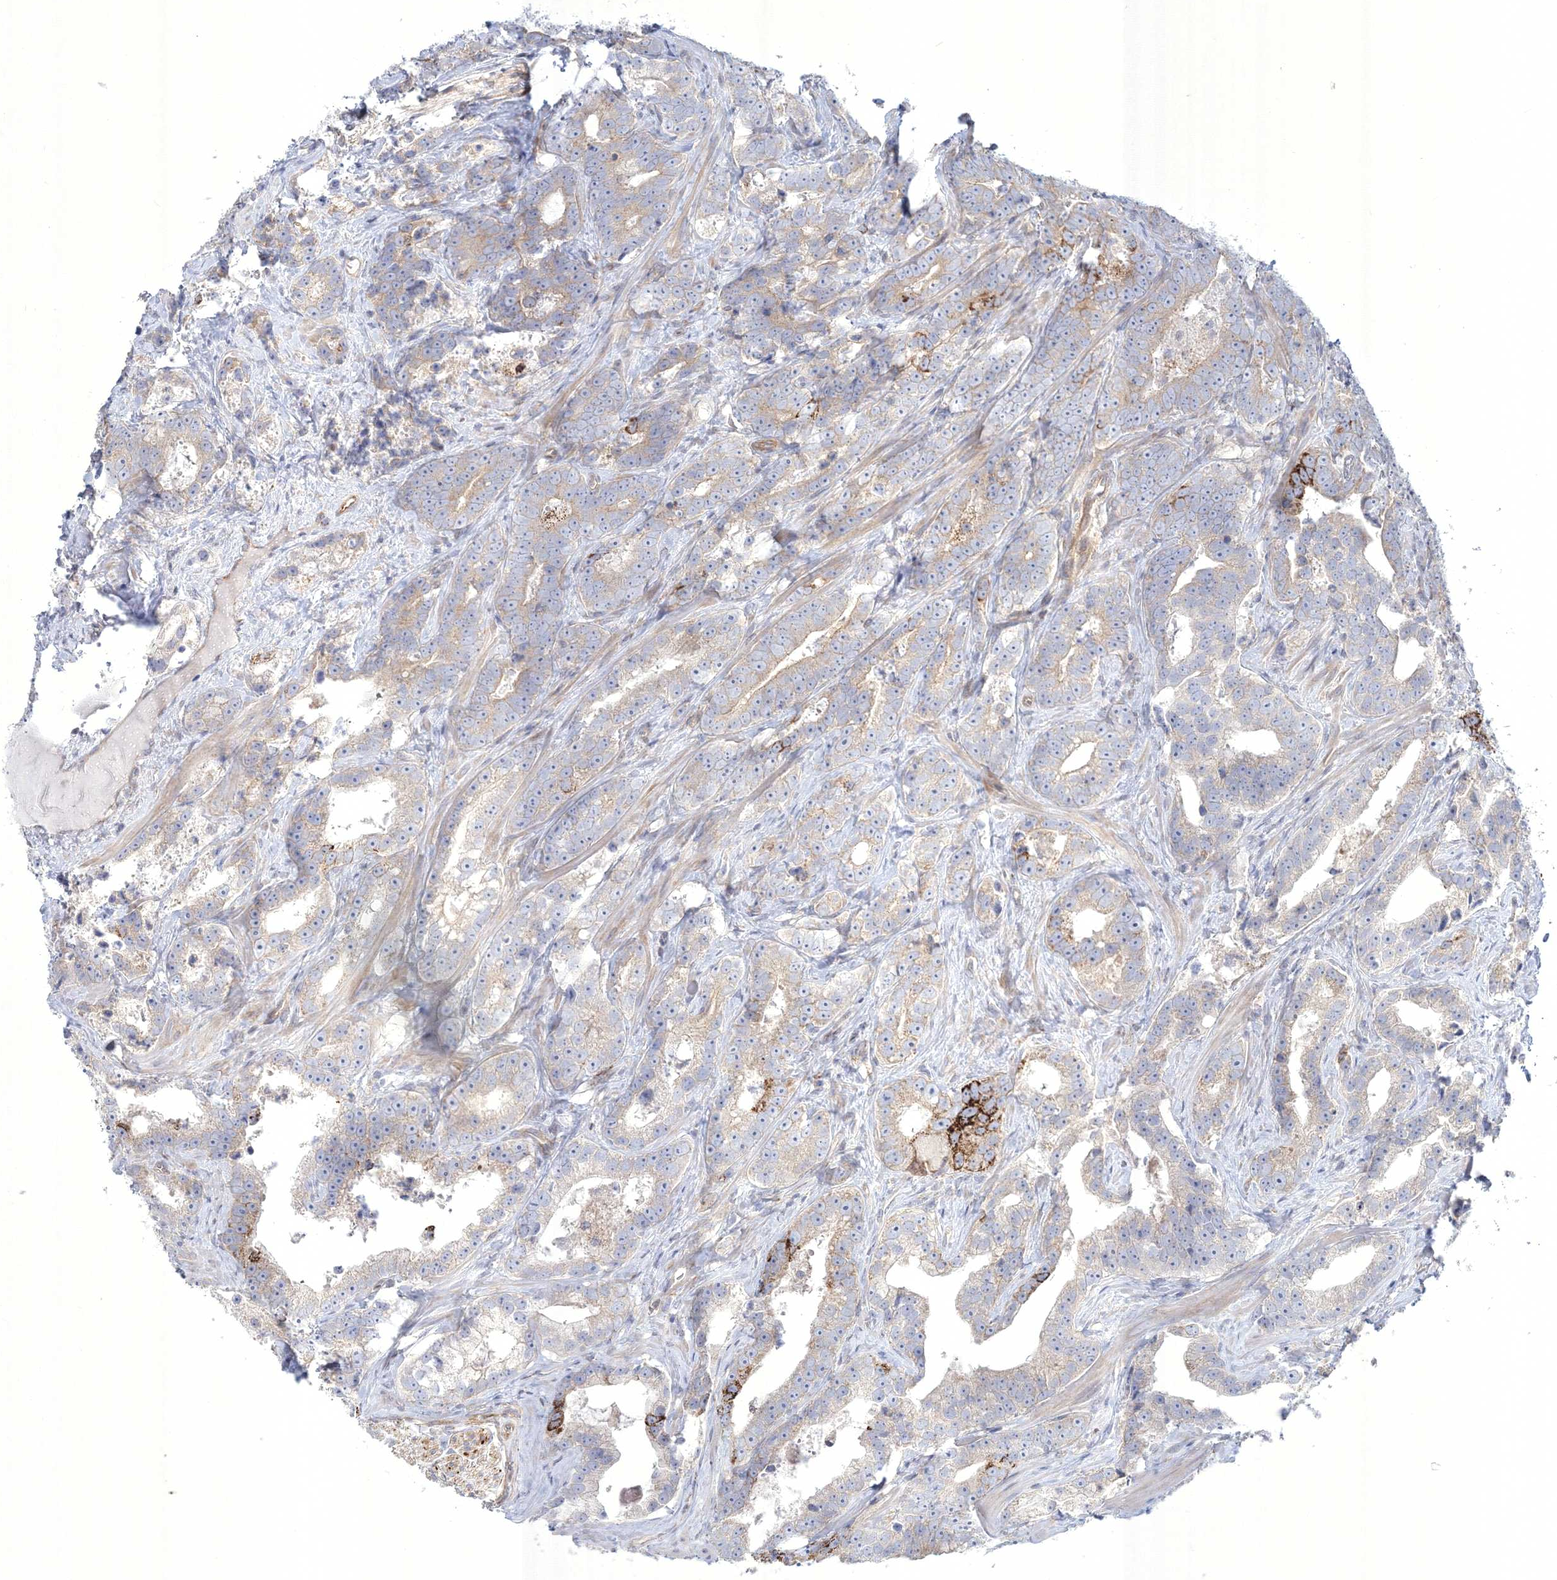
{"staining": {"intensity": "strong", "quantity": "<25%", "location": "cytoplasmic/membranous"}, "tissue": "prostate cancer", "cell_type": "Tumor cells", "image_type": "cancer", "snomed": [{"axis": "morphology", "description": "Adenocarcinoma, High grade"}, {"axis": "topography", "description": "Prostate"}], "caption": "Strong cytoplasmic/membranous expression for a protein is seen in approximately <25% of tumor cells of adenocarcinoma (high-grade) (prostate) using immunohistochemistry.", "gene": "WDR49", "patient": {"sex": "male", "age": 62}}